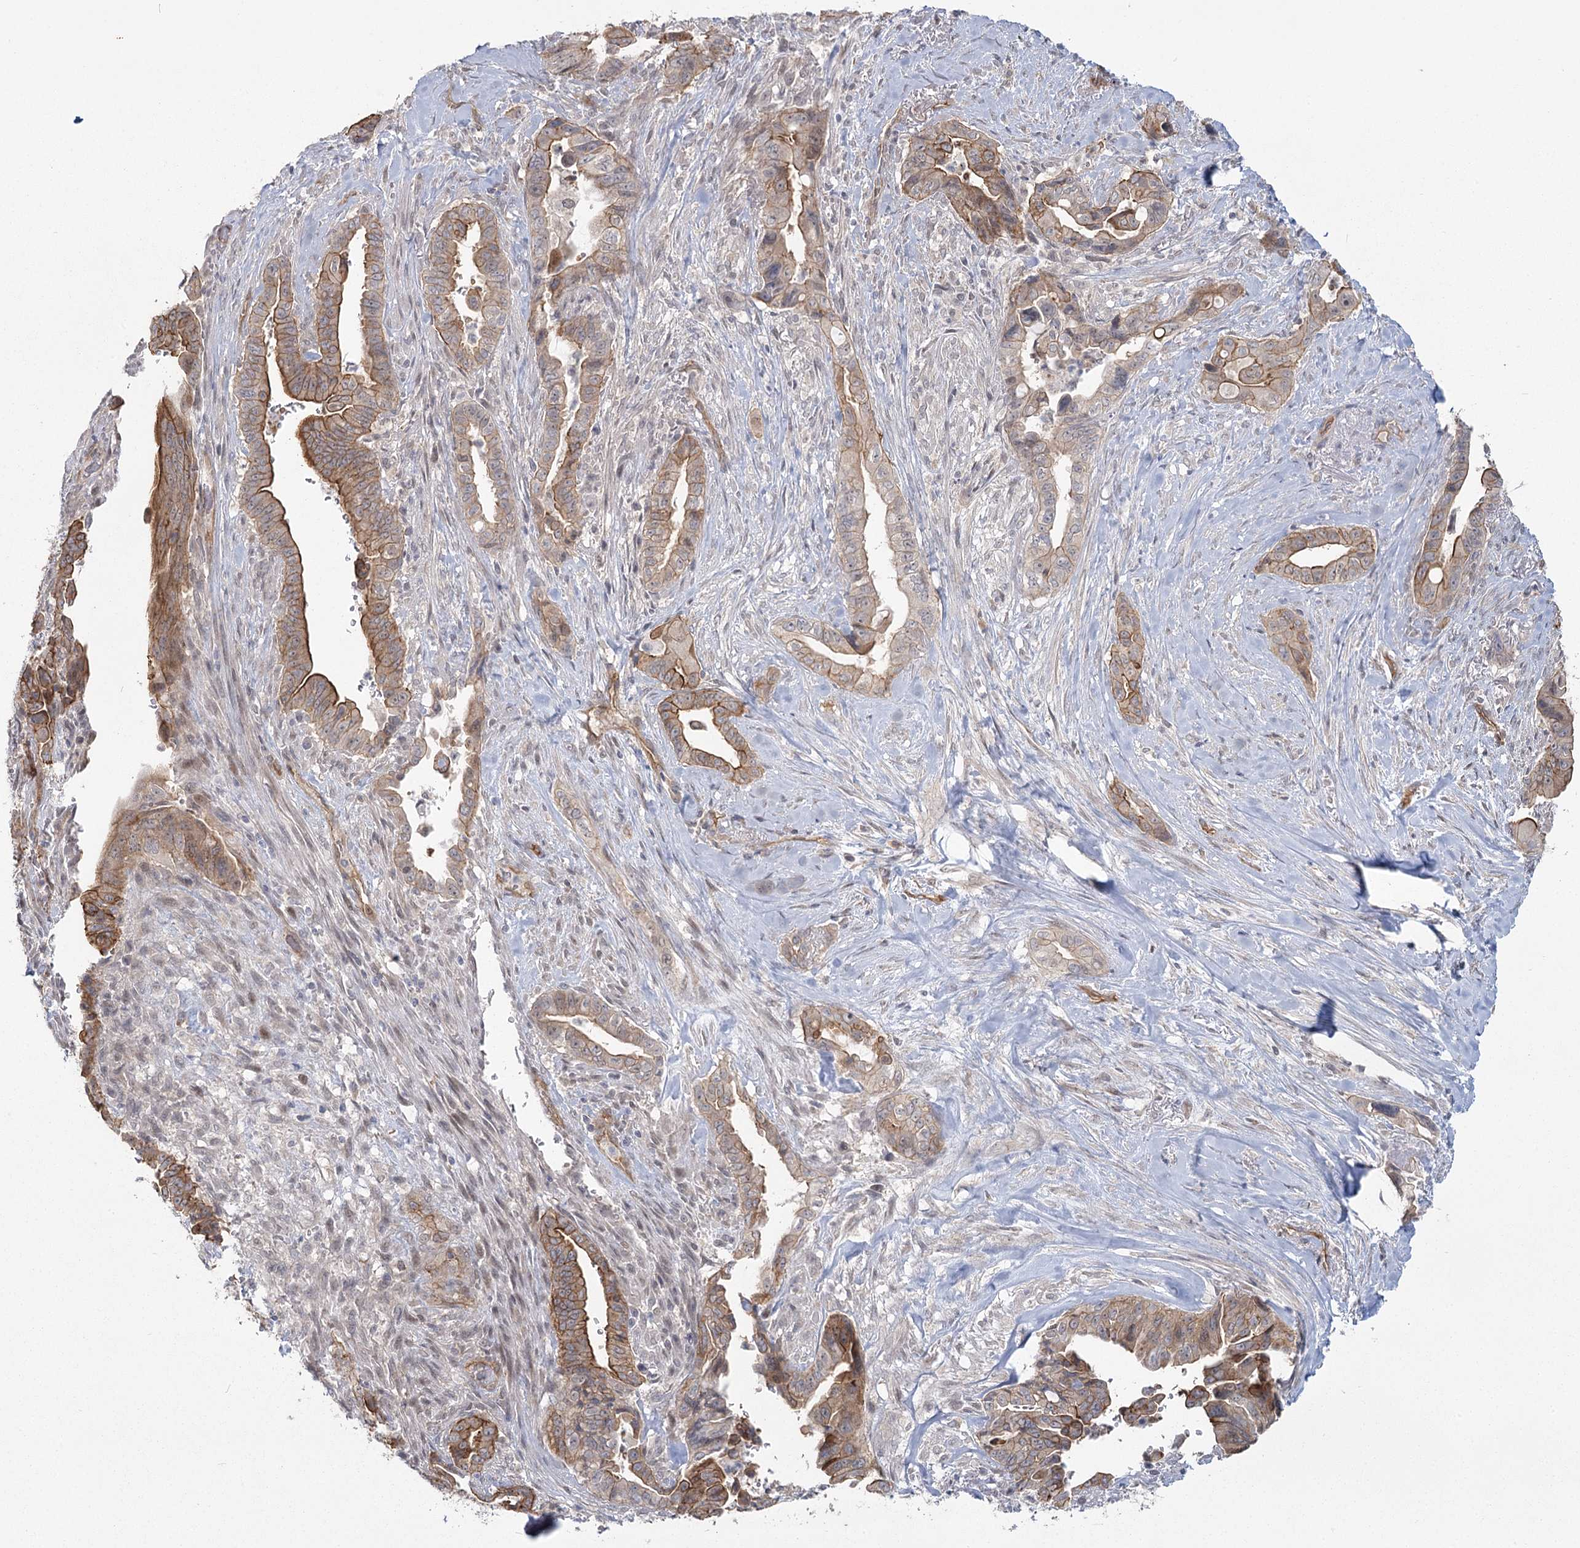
{"staining": {"intensity": "strong", "quantity": "25%-75%", "location": "cytoplasmic/membranous"}, "tissue": "pancreatic cancer", "cell_type": "Tumor cells", "image_type": "cancer", "snomed": [{"axis": "morphology", "description": "Adenocarcinoma, NOS"}, {"axis": "topography", "description": "Pancreas"}], "caption": "Protein analysis of pancreatic cancer (adenocarcinoma) tissue exhibits strong cytoplasmic/membranous positivity in about 25%-75% of tumor cells.", "gene": "RPP14", "patient": {"sex": "male", "age": 70}}